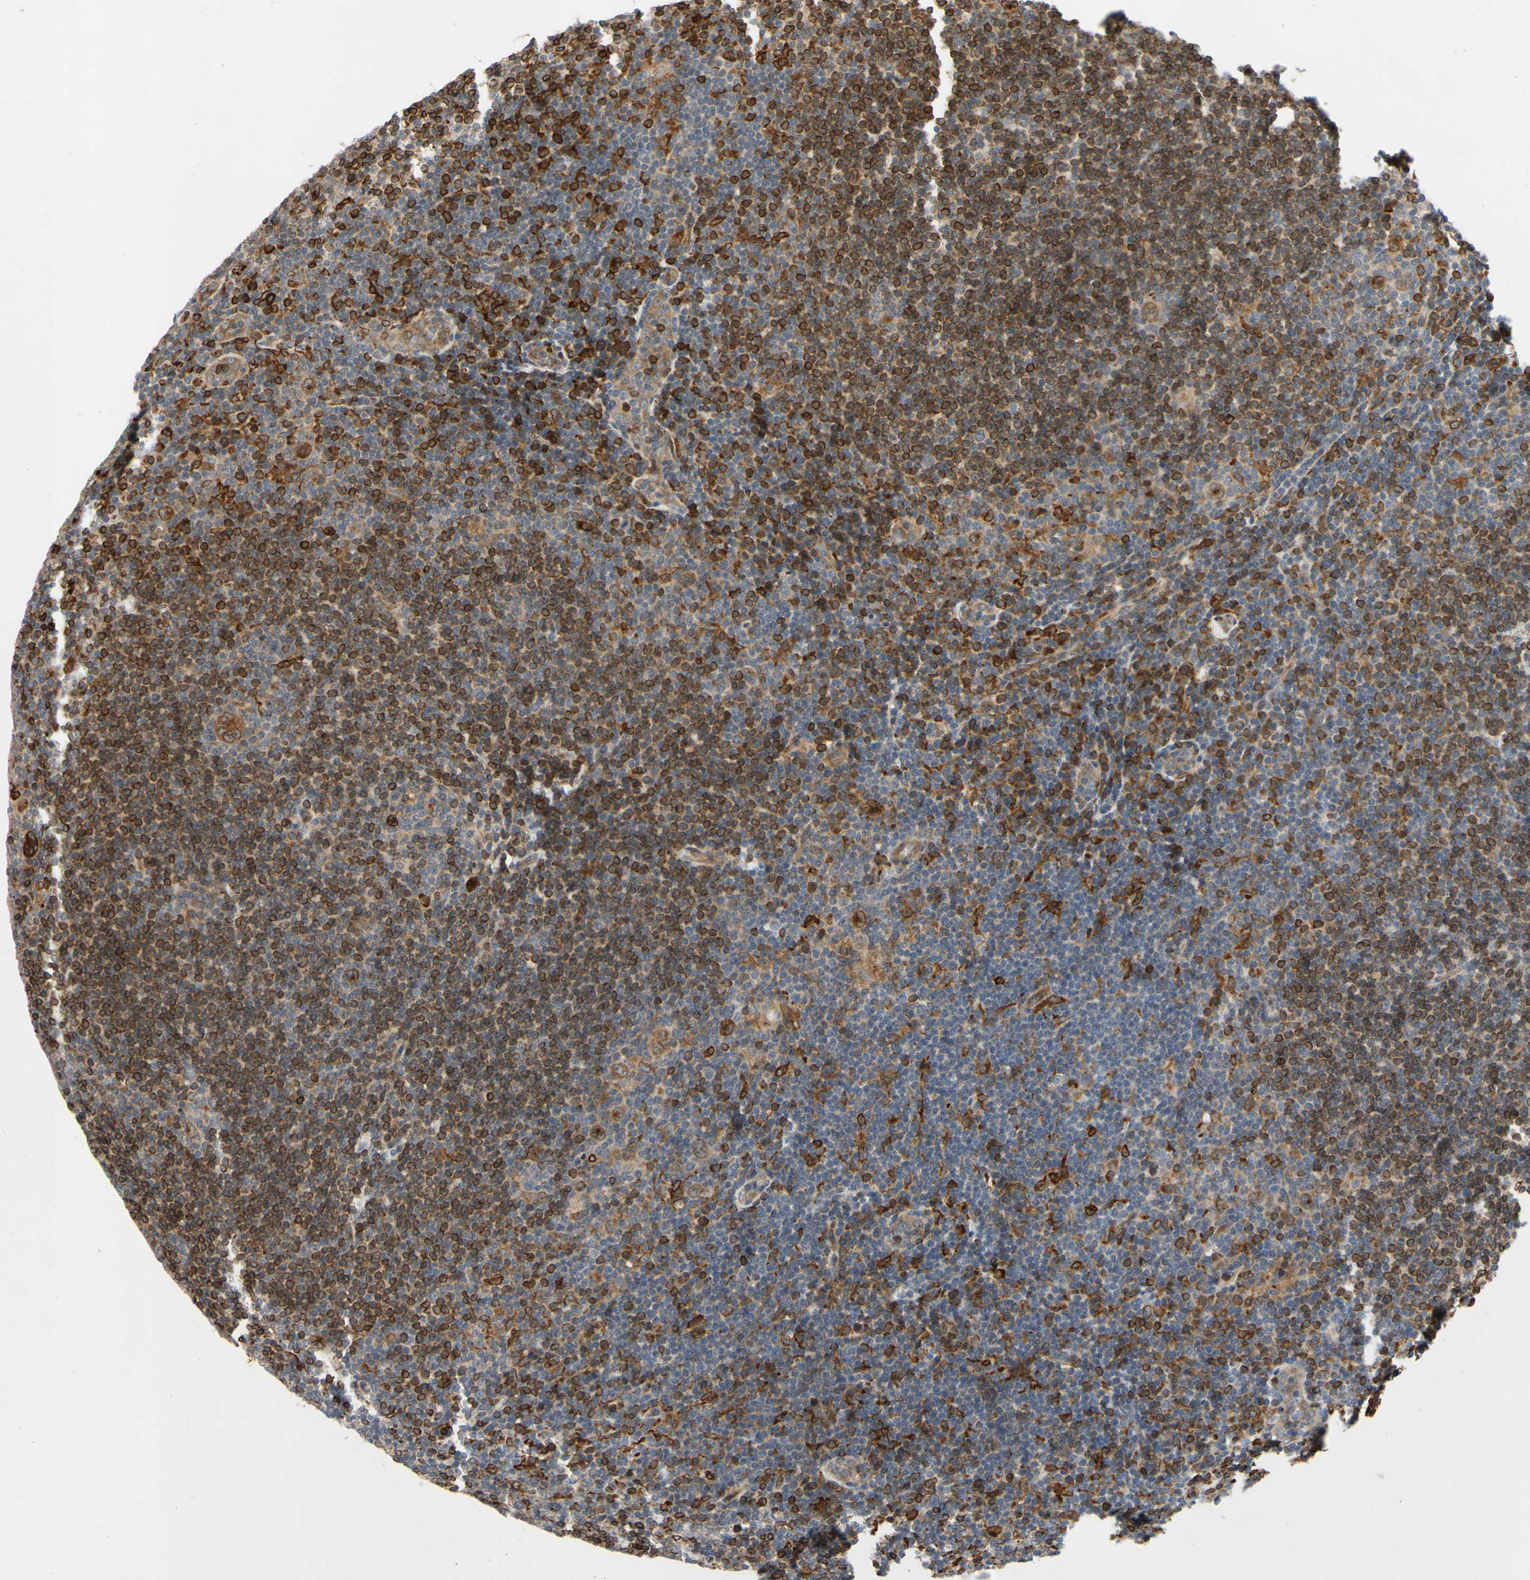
{"staining": {"intensity": "moderate", "quantity": ">75%", "location": "cytoplasmic/membranous"}, "tissue": "lymphoma", "cell_type": "Tumor cells", "image_type": "cancer", "snomed": [{"axis": "morphology", "description": "Hodgkin's disease, NOS"}, {"axis": "topography", "description": "Lymph node"}], "caption": "A brown stain shows moderate cytoplasmic/membranous expression of a protein in human Hodgkin's disease tumor cells.", "gene": "PLXNA2", "patient": {"sex": "female", "age": 57}}